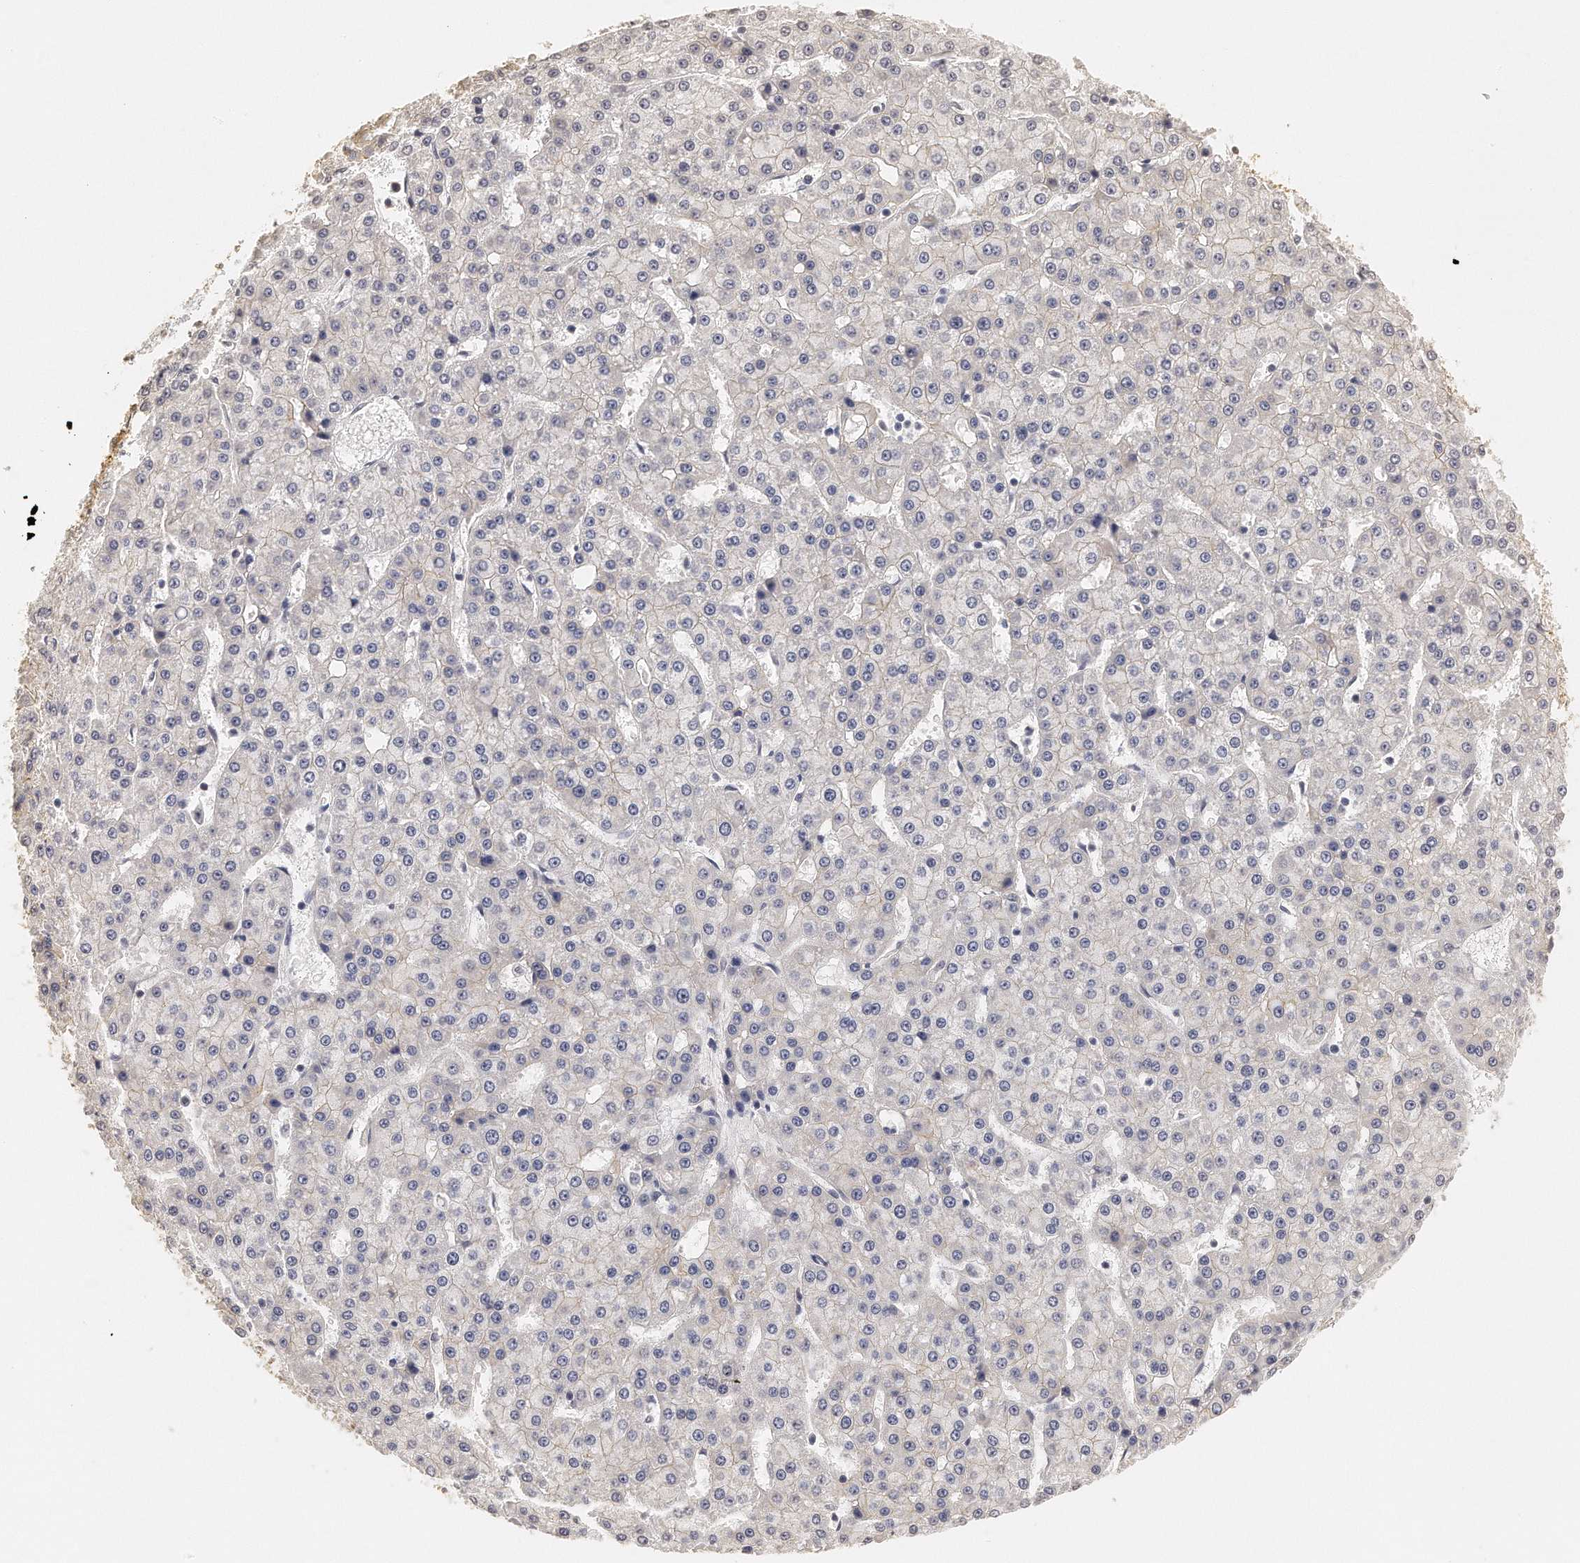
{"staining": {"intensity": "weak", "quantity": "<25%", "location": "cytoplasmic/membranous"}, "tissue": "liver cancer", "cell_type": "Tumor cells", "image_type": "cancer", "snomed": [{"axis": "morphology", "description": "Carcinoma, Hepatocellular, NOS"}, {"axis": "topography", "description": "Liver"}], "caption": "Protein analysis of hepatocellular carcinoma (liver) reveals no significant positivity in tumor cells.", "gene": "CHST7", "patient": {"sex": "male", "age": 47}}